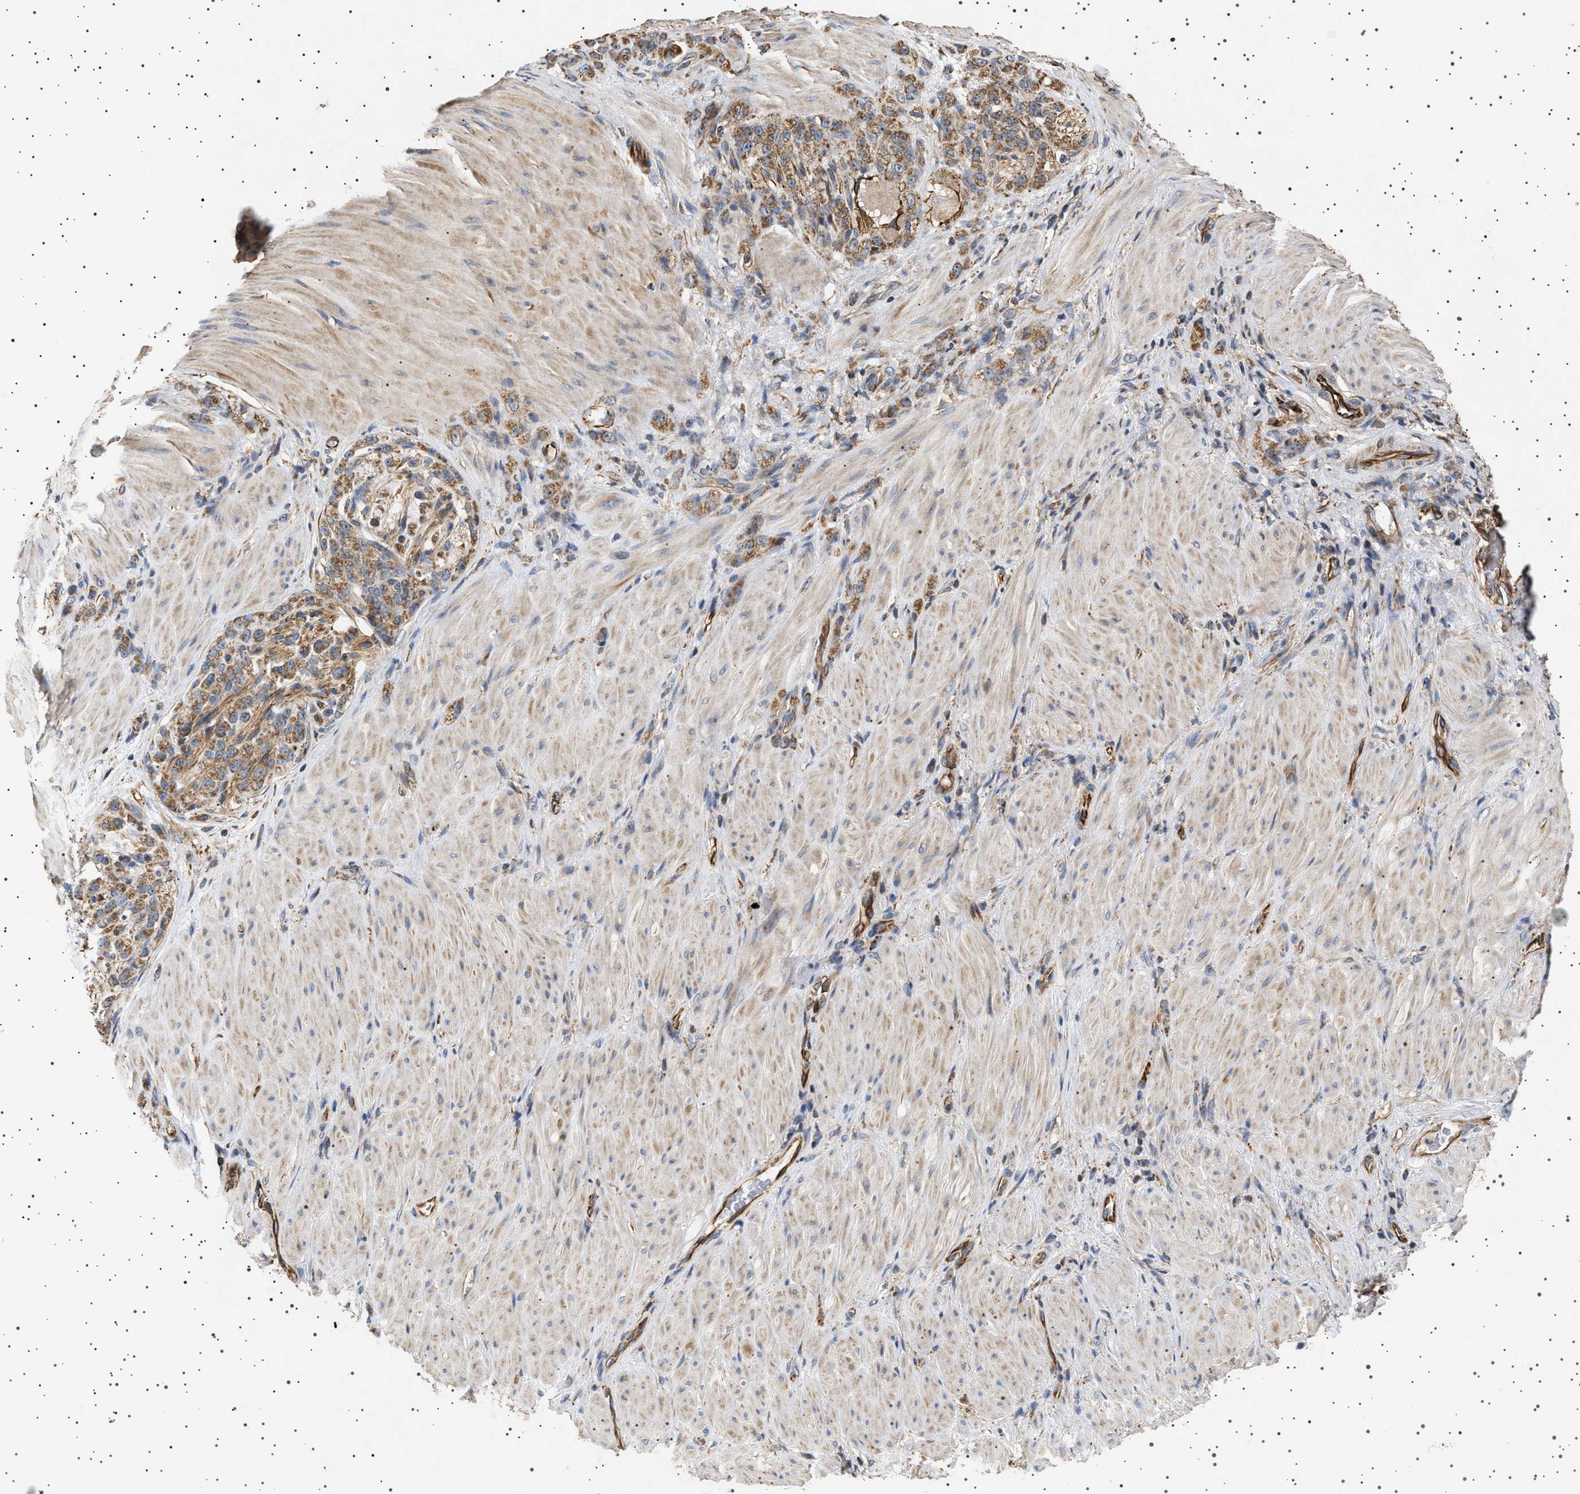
{"staining": {"intensity": "moderate", "quantity": ">75%", "location": "cytoplasmic/membranous"}, "tissue": "stomach cancer", "cell_type": "Tumor cells", "image_type": "cancer", "snomed": [{"axis": "morphology", "description": "Normal tissue, NOS"}, {"axis": "morphology", "description": "Adenocarcinoma, NOS"}, {"axis": "topography", "description": "Stomach"}], "caption": "High-magnification brightfield microscopy of stomach adenocarcinoma stained with DAB (brown) and counterstained with hematoxylin (blue). tumor cells exhibit moderate cytoplasmic/membranous staining is appreciated in about>75% of cells.", "gene": "TRUB2", "patient": {"sex": "male", "age": 82}}